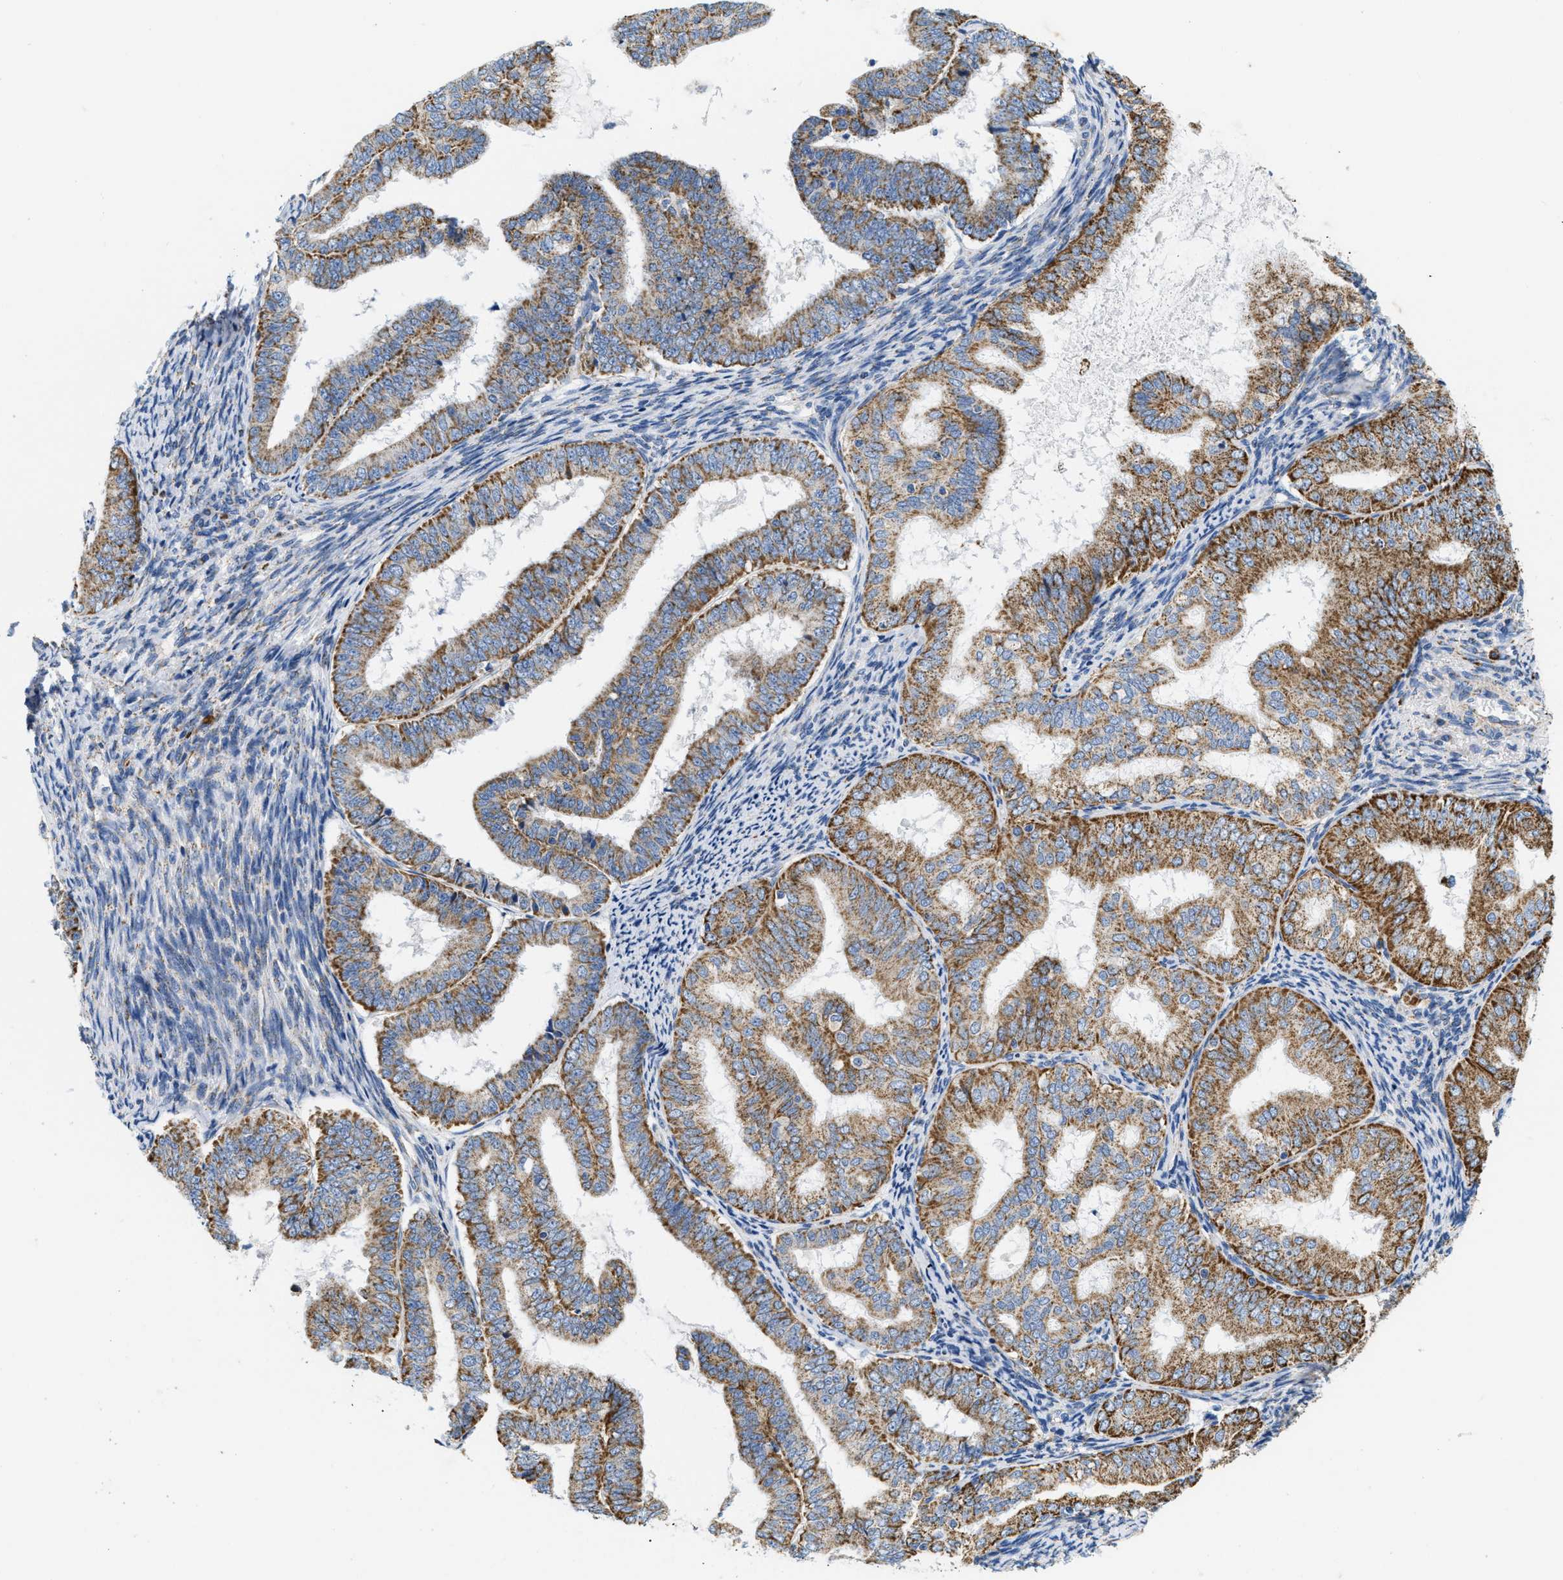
{"staining": {"intensity": "moderate", "quantity": ">75%", "location": "cytoplasmic/membranous"}, "tissue": "endometrial cancer", "cell_type": "Tumor cells", "image_type": "cancer", "snomed": [{"axis": "morphology", "description": "Adenocarcinoma, NOS"}, {"axis": "topography", "description": "Endometrium"}], "caption": "Adenocarcinoma (endometrial) tissue shows moderate cytoplasmic/membranous positivity in about >75% of tumor cells, visualized by immunohistochemistry.", "gene": "KCNJ5", "patient": {"sex": "female", "age": 63}}